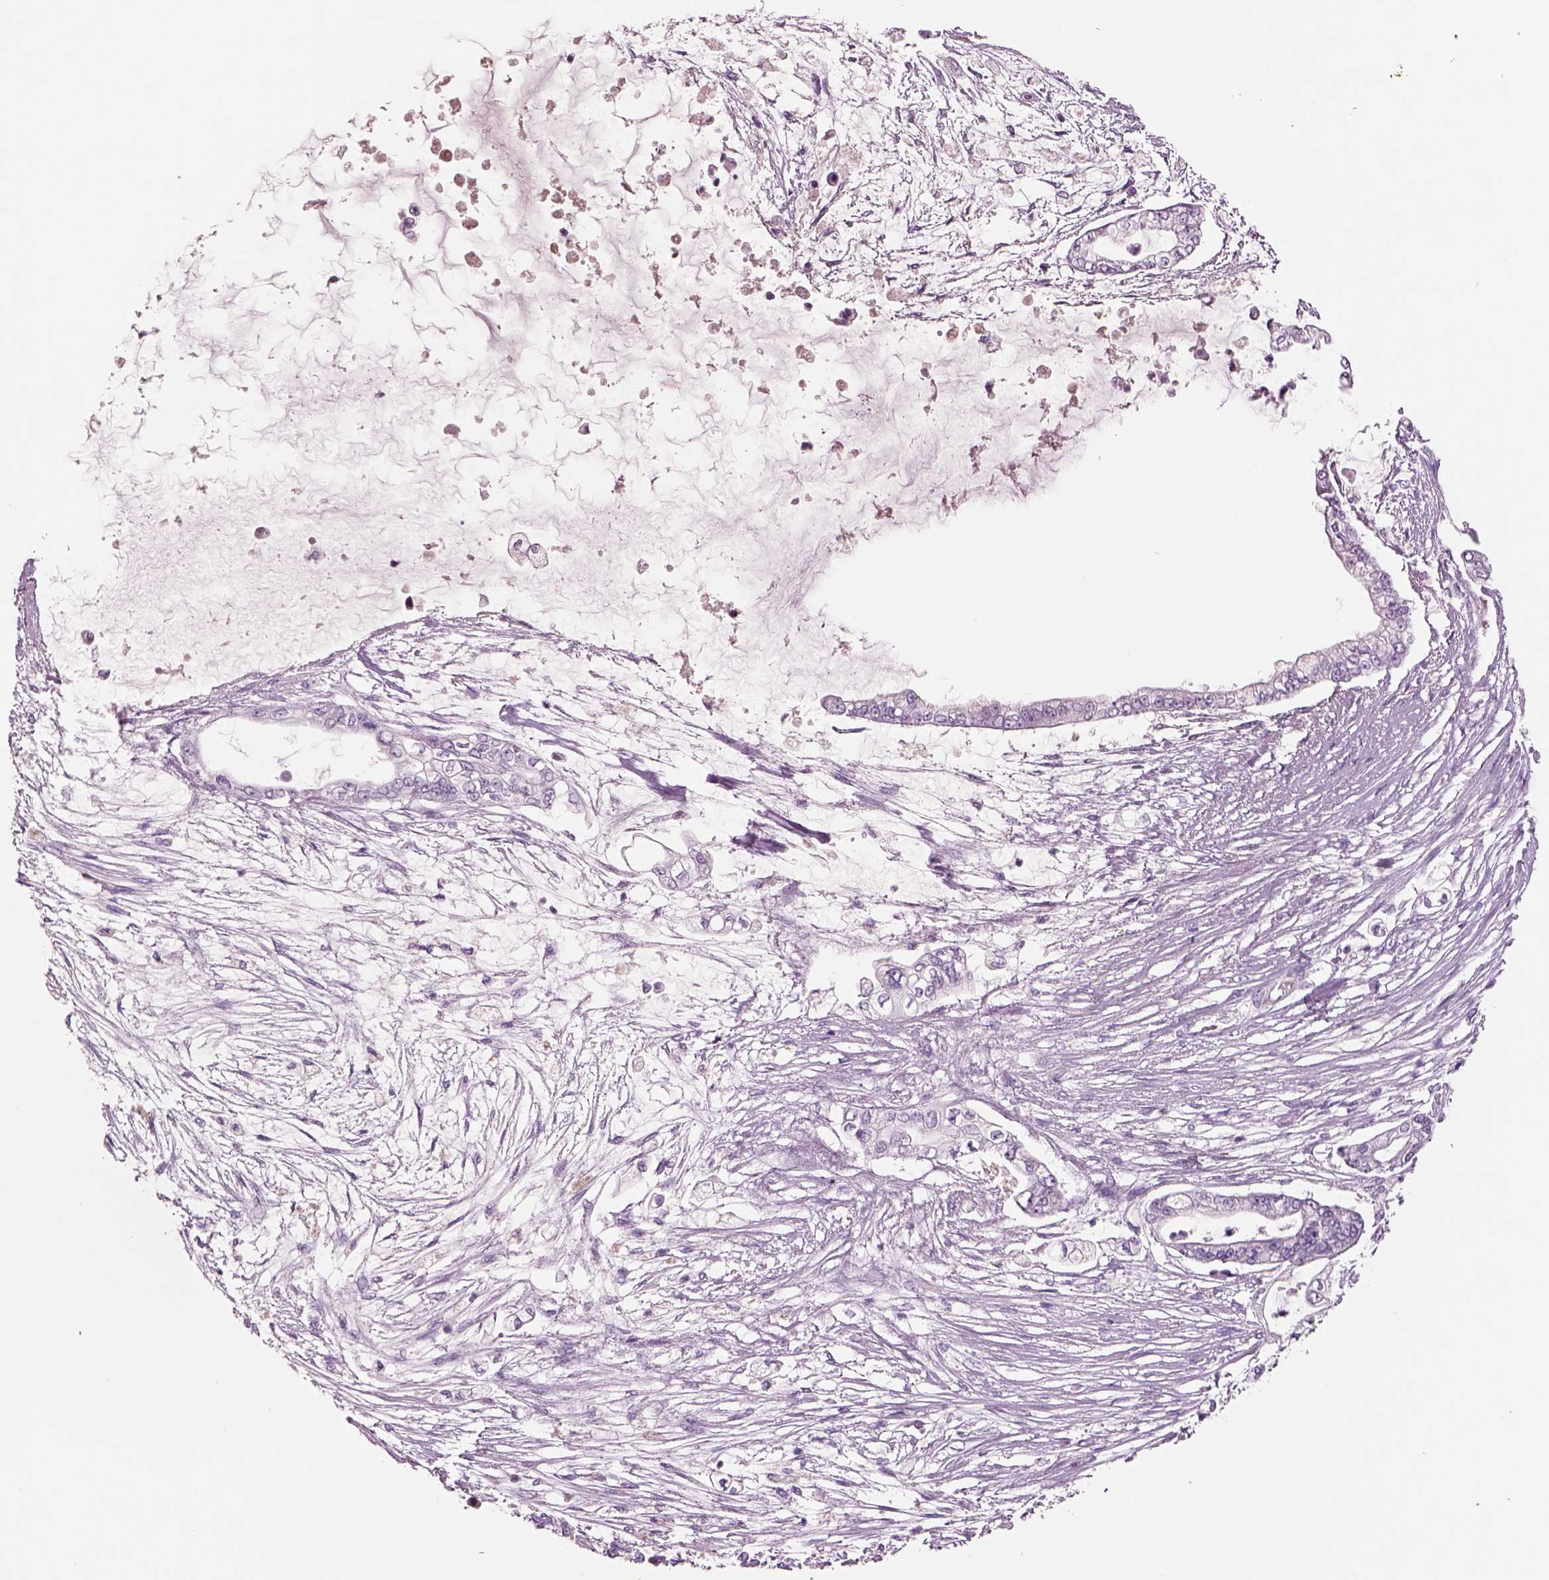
{"staining": {"intensity": "negative", "quantity": "none", "location": "none"}, "tissue": "pancreatic cancer", "cell_type": "Tumor cells", "image_type": "cancer", "snomed": [{"axis": "morphology", "description": "Adenocarcinoma, NOS"}, {"axis": "topography", "description": "Pancreas"}], "caption": "DAB immunohistochemical staining of pancreatic adenocarcinoma exhibits no significant staining in tumor cells.", "gene": "PLPP7", "patient": {"sex": "female", "age": 69}}